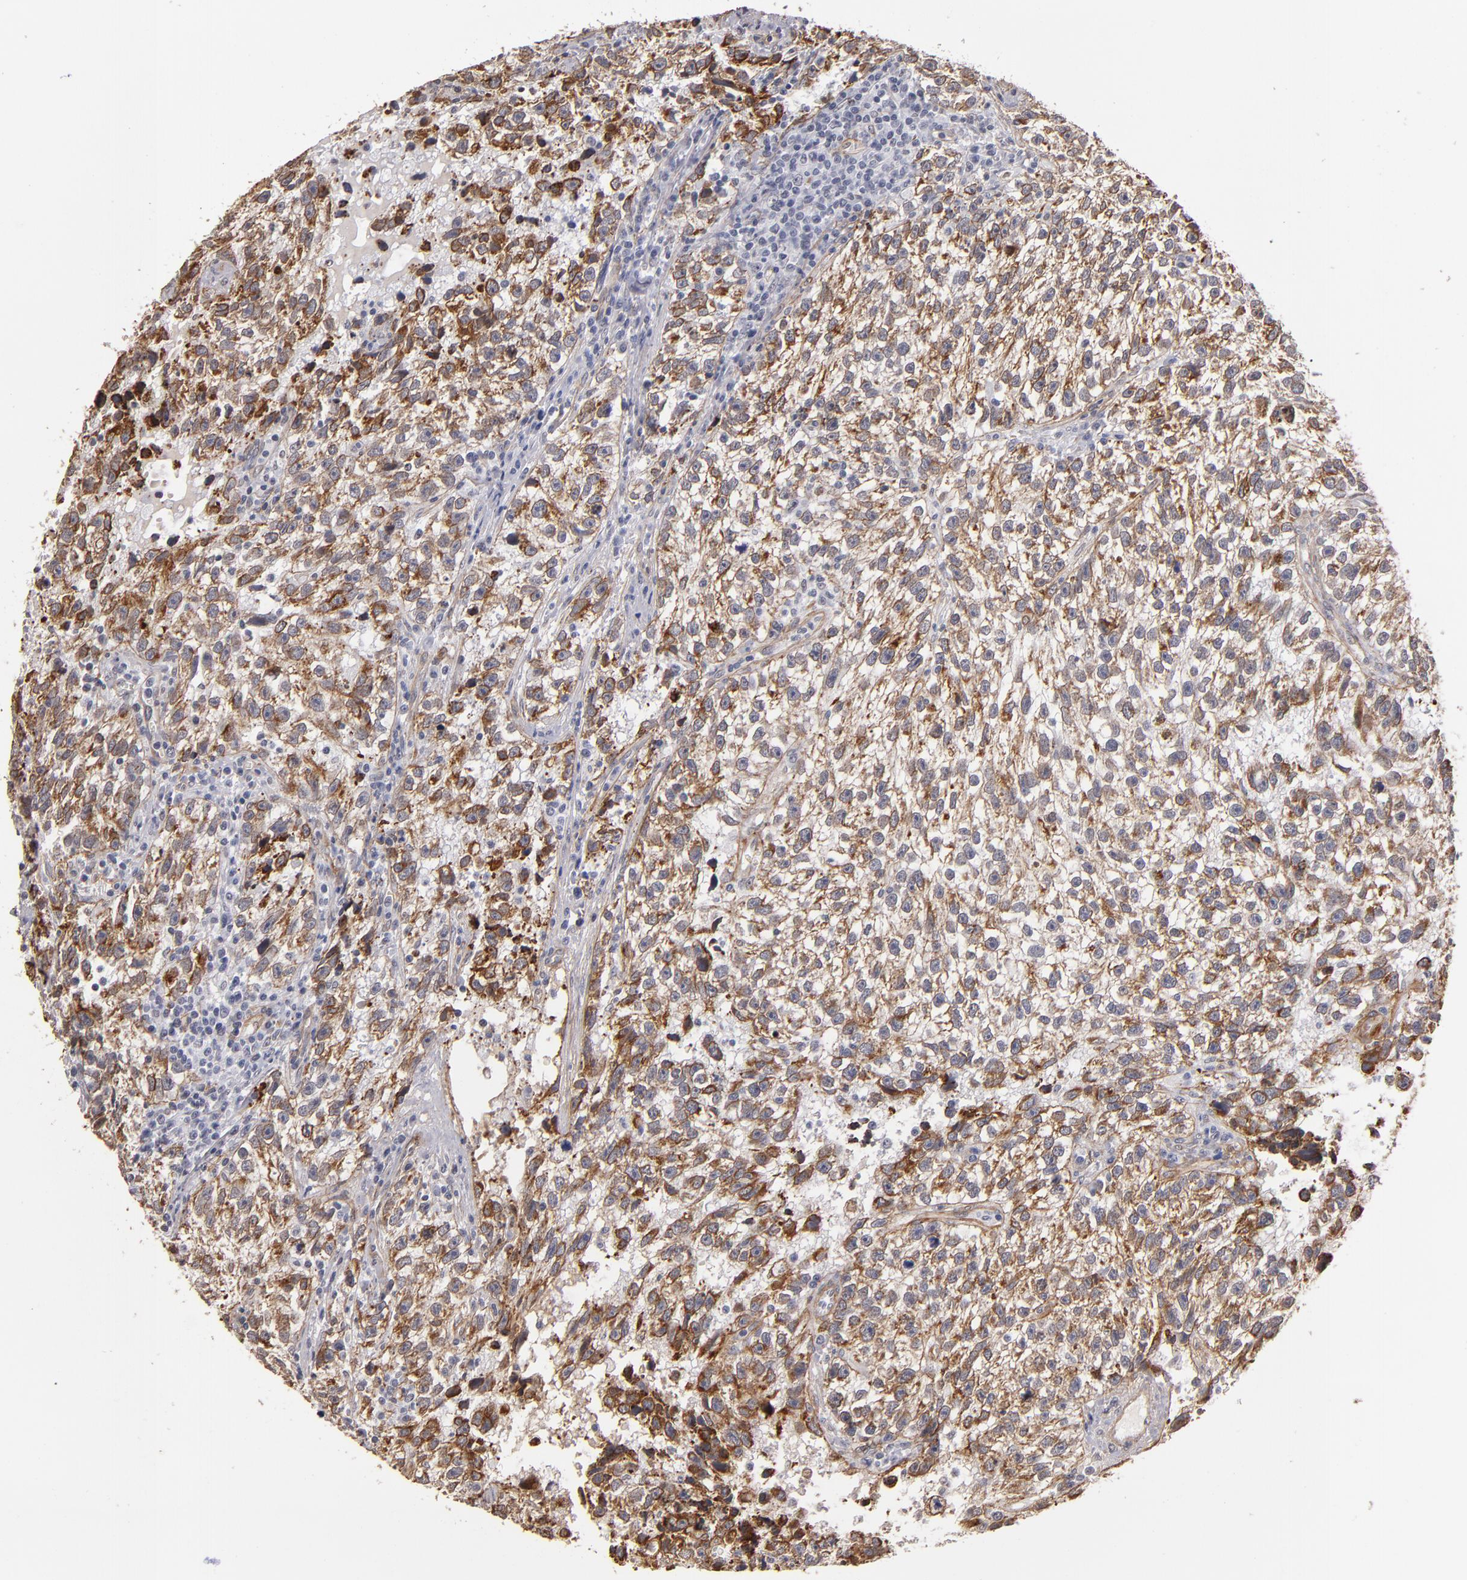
{"staining": {"intensity": "moderate", "quantity": ">75%", "location": "cytoplasmic/membranous"}, "tissue": "testis cancer", "cell_type": "Tumor cells", "image_type": "cancer", "snomed": [{"axis": "morphology", "description": "Seminoma, NOS"}, {"axis": "topography", "description": "Testis"}], "caption": "Testis seminoma stained with DAB immunohistochemistry displays medium levels of moderate cytoplasmic/membranous staining in about >75% of tumor cells. The staining is performed using DAB brown chromogen to label protein expression. The nuclei are counter-stained blue using hematoxylin.", "gene": "LAMC1", "patient": {"sex": "male", "age": 38}}